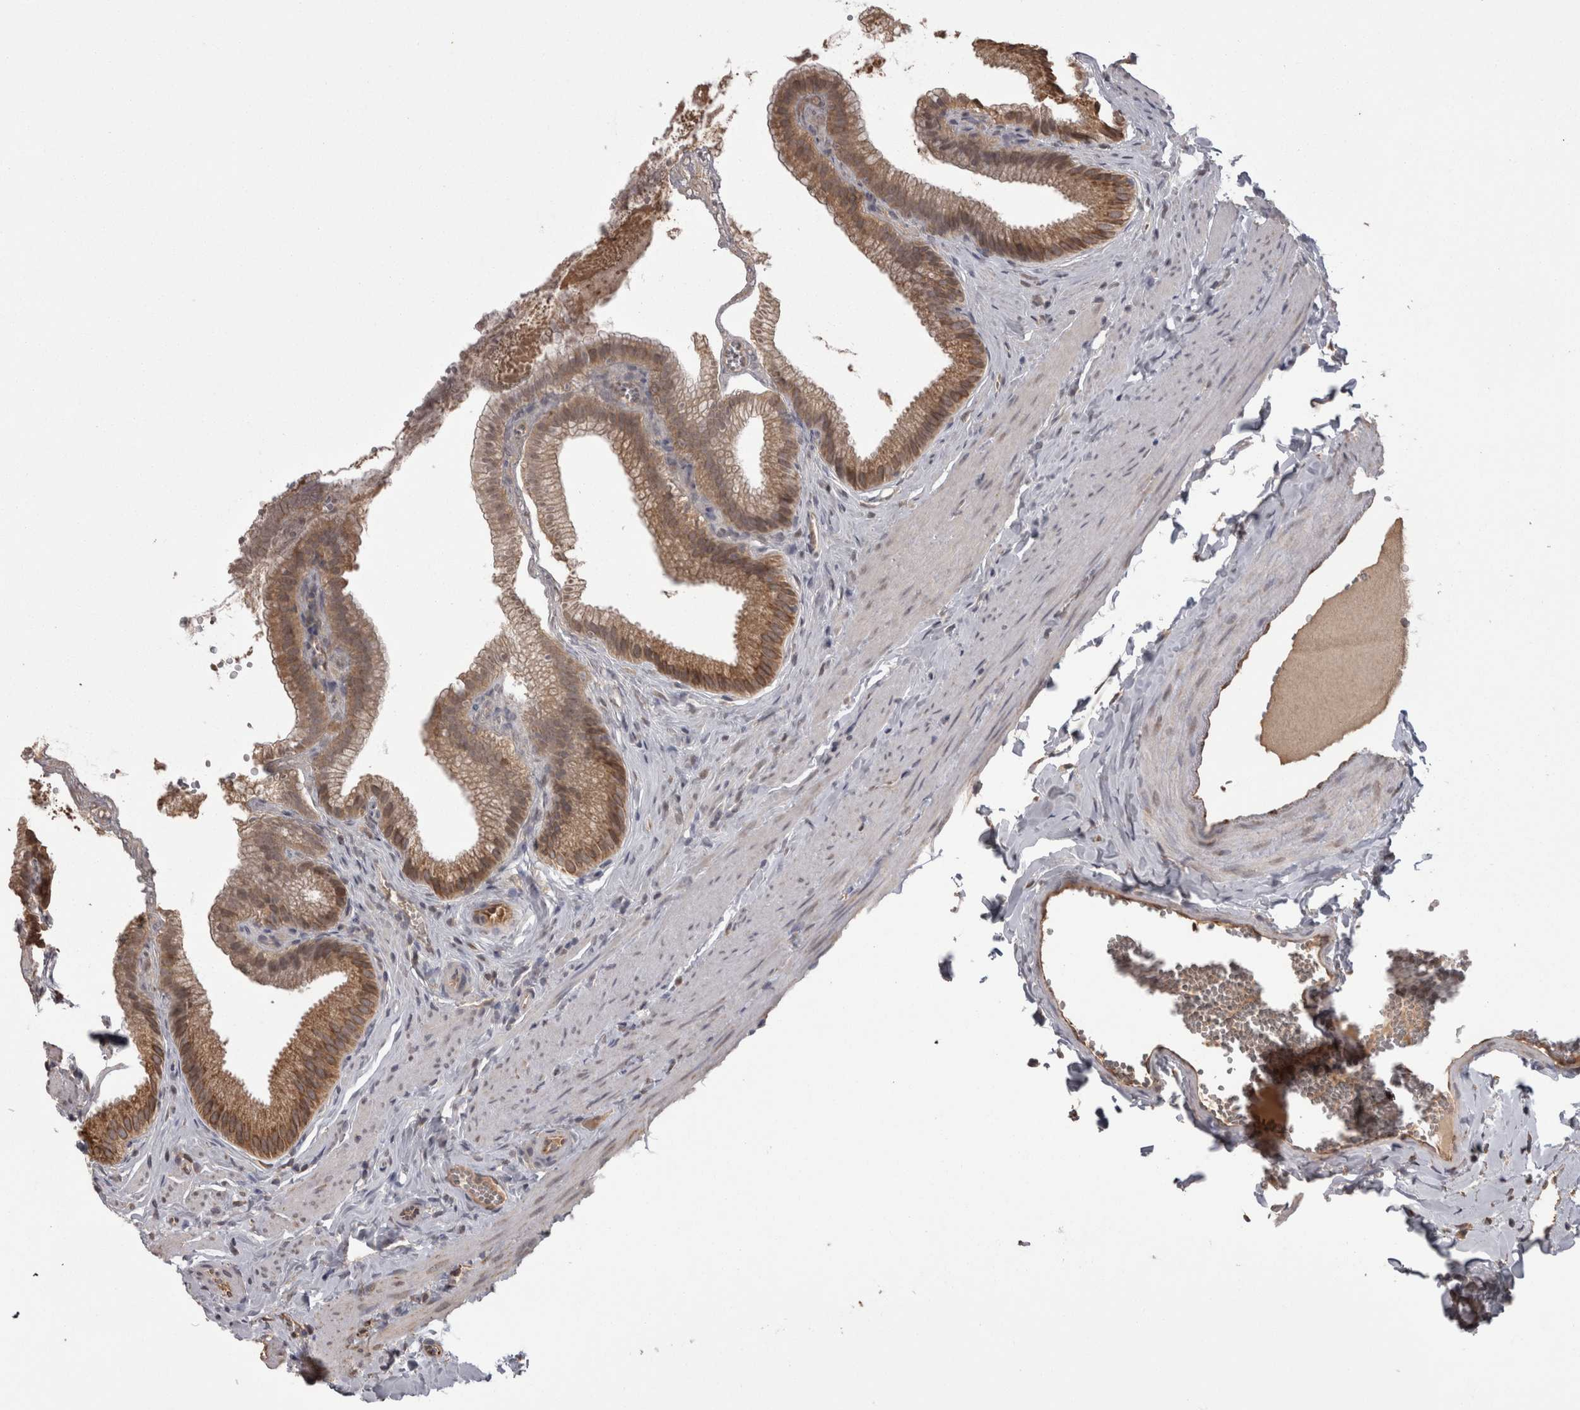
{"staining": {"intensity": "moderate", "quantity": ">75%", "location": "cytoplasmic/membranous"}, "tissue": "gallbladder", "cell_type": "Glandular cells", "image_type": "normal", "snomed": [{"axis": "morphology", "description": "Normal tissue, NOS"}, {"axis": "topography", "description": "Gallbladder"}], "caption": "An immunohistochemistry (IHC) image of normal tissue is shown. Protein staining in brown shows moderate cytoplasmic/membranous positivity in gallbladder within glandular cells. Using DAB (3,3'-diaminobenzidine) (brown) and hematoxylin (blue) stains, captured at high magnification using brightfield microscopy.", "gene": "PON2", "patient": {"sex": "male", "age": 38}}